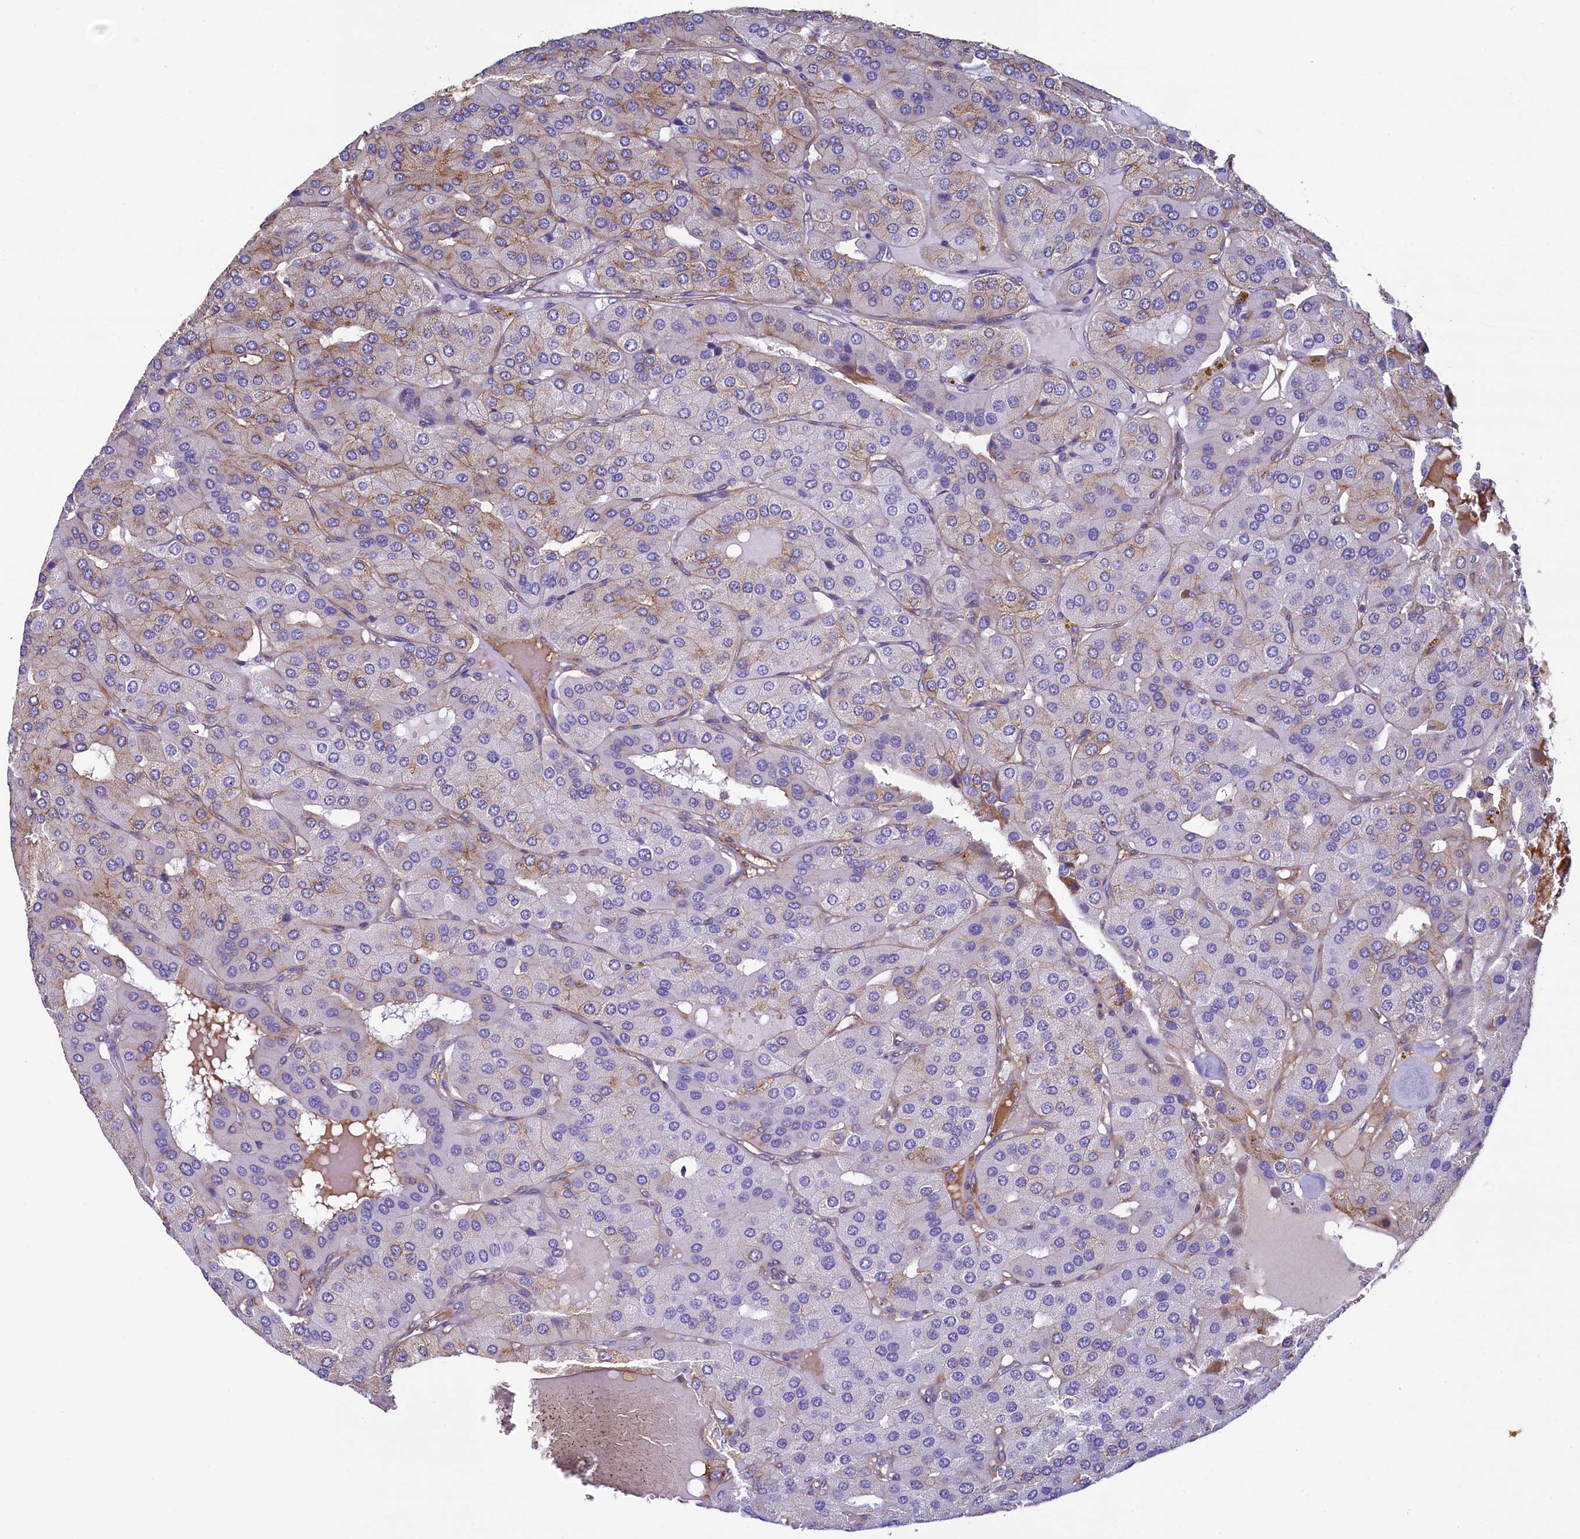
{"staining": {"intensity": "moderate", "quantity": "<25%", "location": "cytoplasmic/membranous"}, "tissue": "parathyroid gland", "cell_type": "Glandular cells", "image_type": "normal", "snomed": [{"axis": "morphology", "description": "Normal tissue, NOS"}, {"axis": "morphology", "description": "Adenoma, NOS"}, {"axis": "topography", "description": "Parathyroid gland"}], "caption": "This is a photomicrograph of immunohistochemistry staining of unremarkable parathyroid gland, which shows moderate expression in the cytoplasmic/membranous of glandular cells.", "gene": "GPR21", "patient": {"sex": "female", "age": 86}}